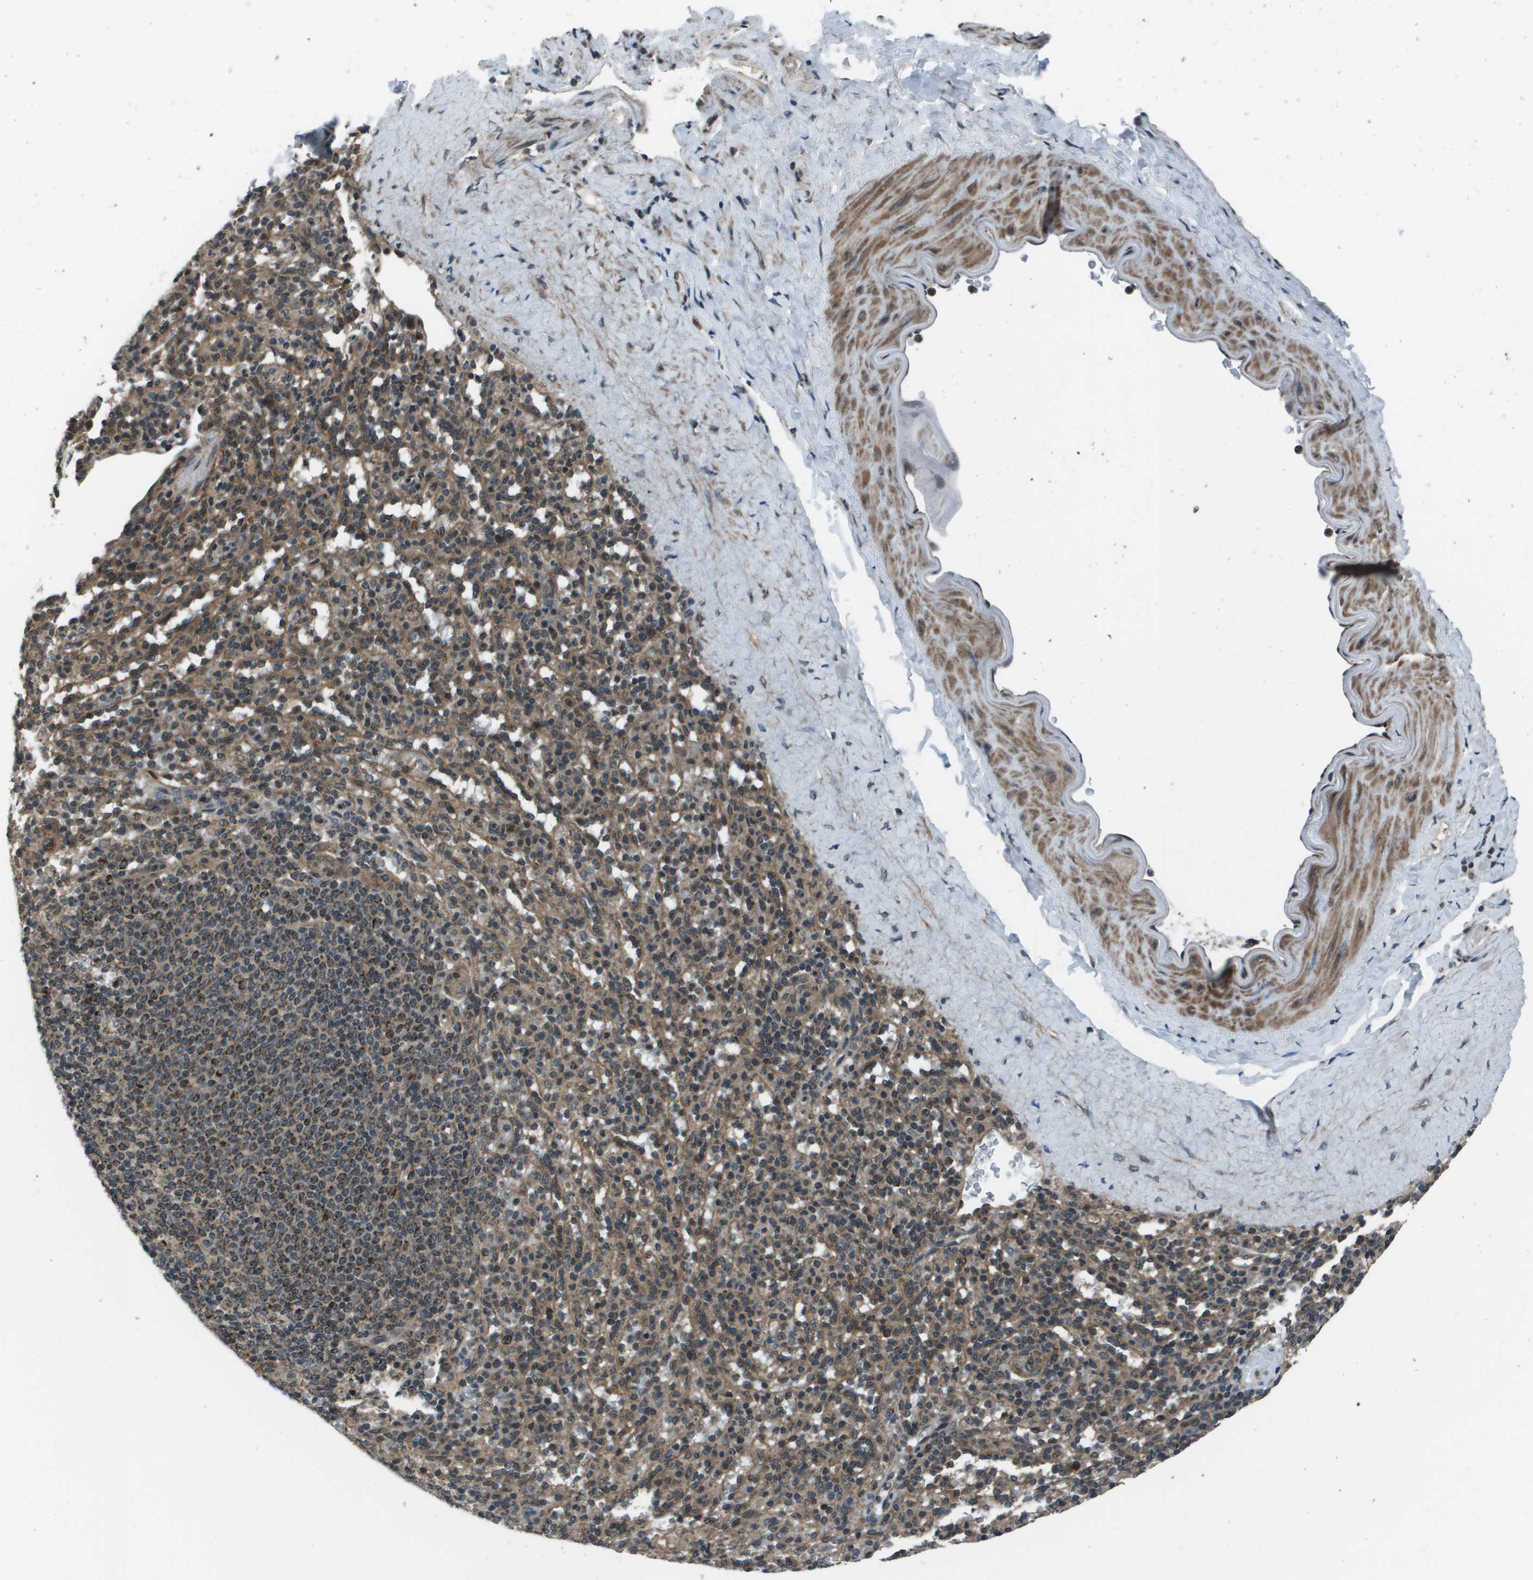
{"staining": {"intensity": "moderate", "quantity": "25%-75%", "location": "cytoplasmic/membranous"}, "tissue": "spleen", "cell_type": "Cells in red pulp", "image_type": "normal", "snomed": [{"axis": "morphology", "description": "Normal tissue, NOS"}, {"axis": "topography", "description": "Spleen"}], "caption": "About 25%-75% of cells in red pulp in unremarkable human spleen show moderate cytoplasmic/membranous protein positivity as visualized by brown immunohistochemical staining.", "gene": "PPFIA1", "patient": {"sex": "male", "age": 36}}